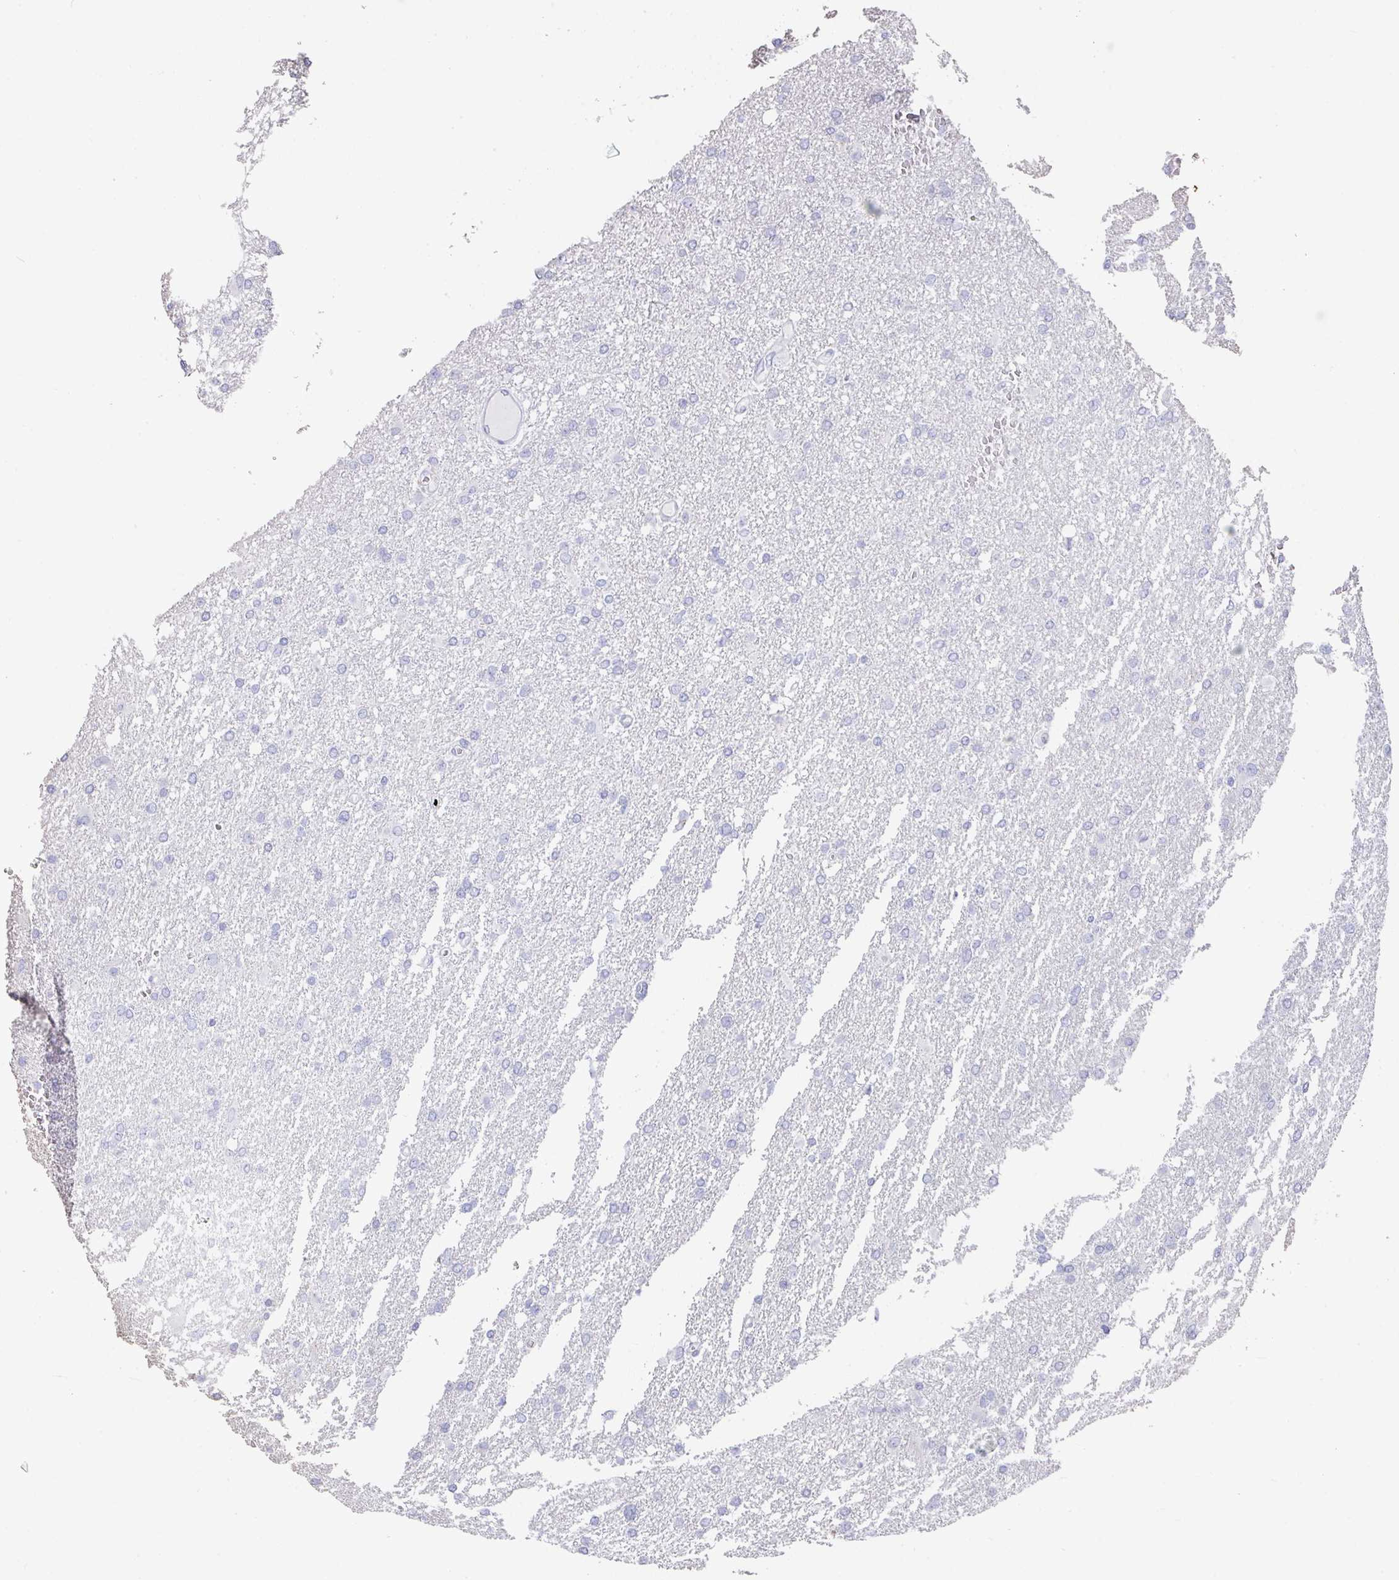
{"staining": {"intensity": "negative", "quantity": "none", "location": "none"}, "tissue": "glioma", "cell_type": "Tumor cells", "image_type": "cancer", "snomed": [{"axis": "morphology", "description": "Glioma, malignant, High grade"}, {"axis": "topography", "description": "Cerebral cortex"}], "caption": "Tumor cells are negative for protein expression in human high-grade glioma (malignant).", "gene": "CPVL", "patient": {"sex": "female", "age": 36}}